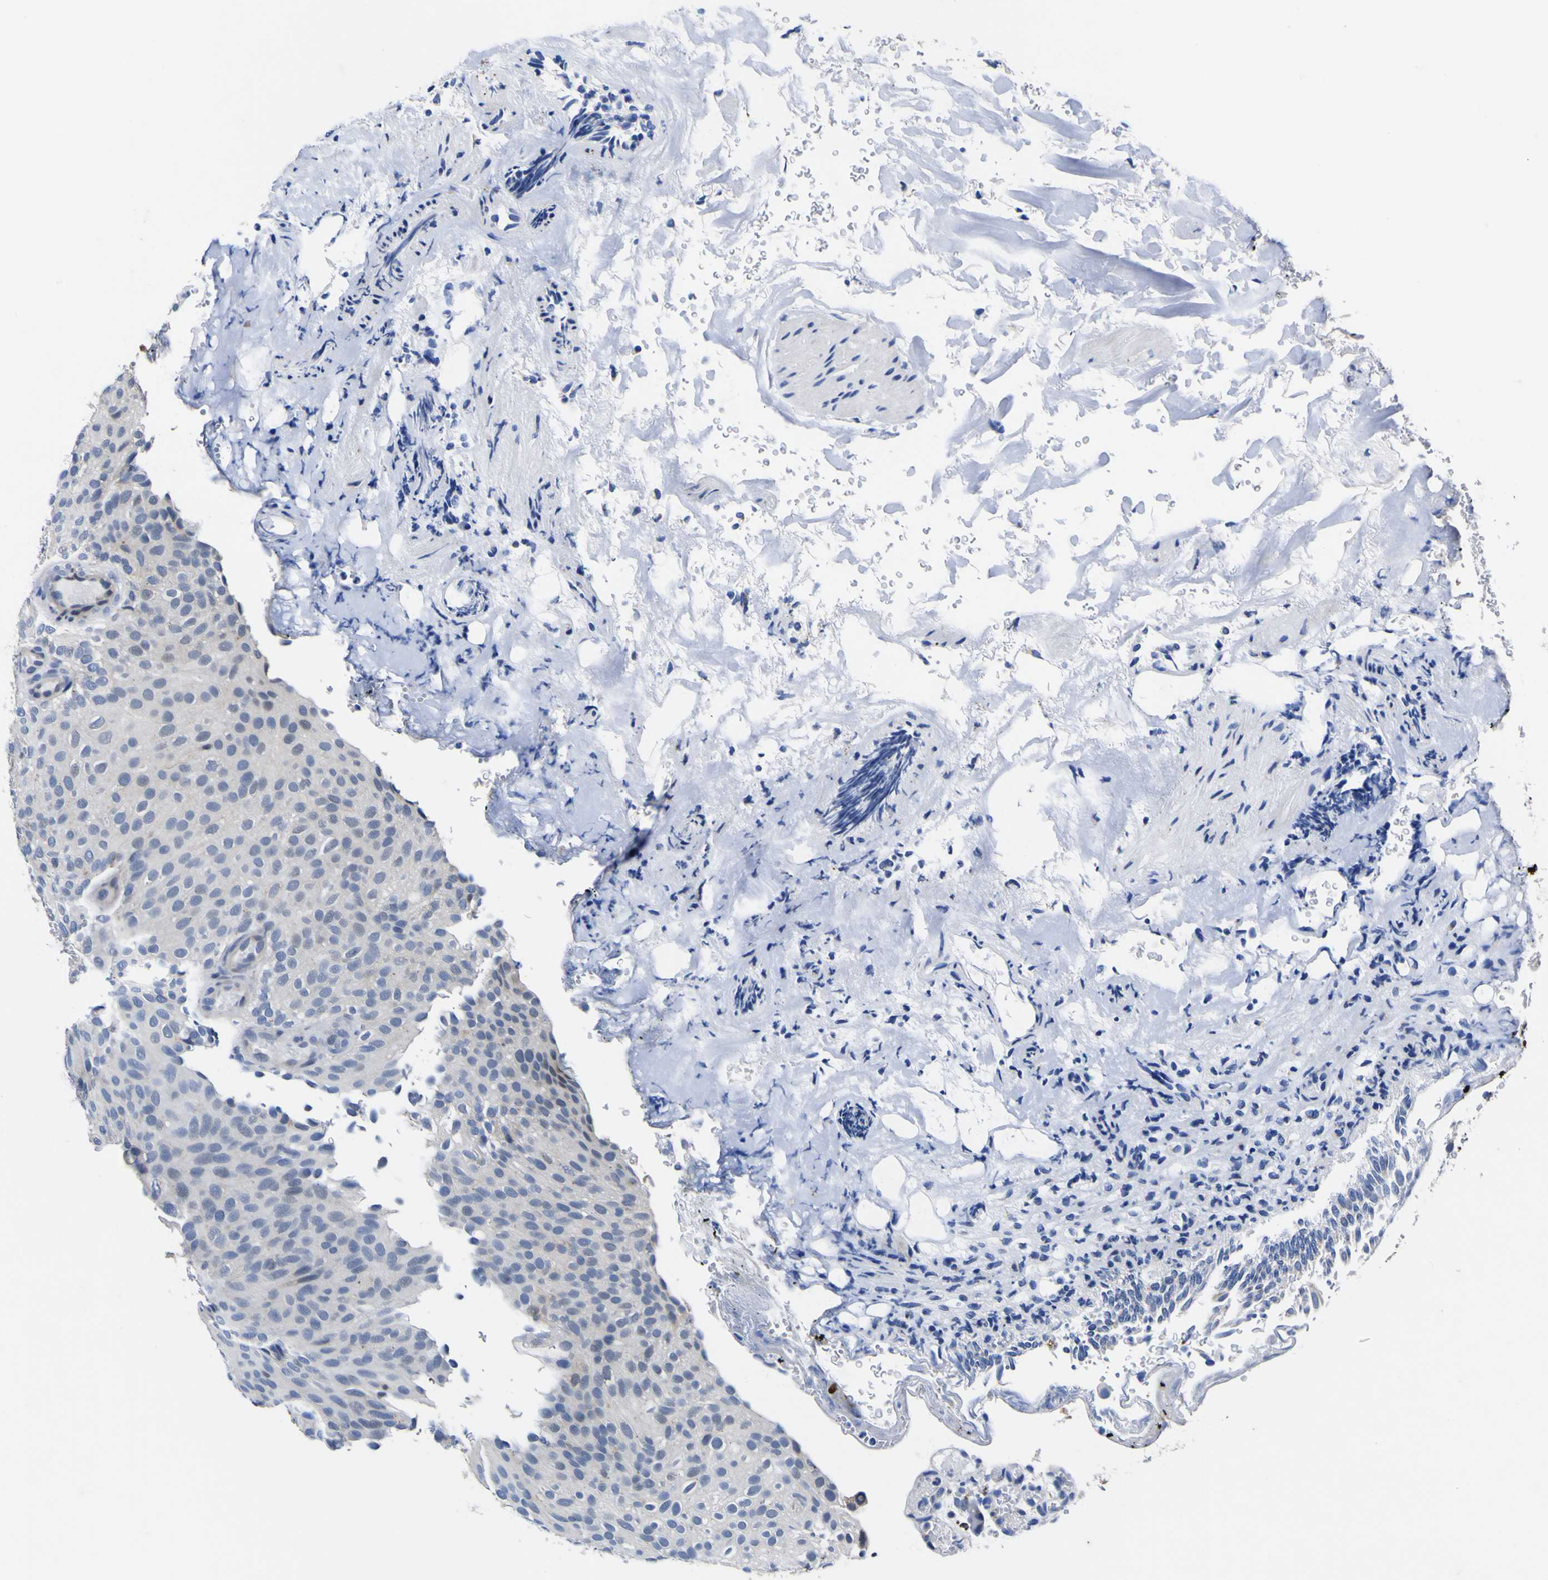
{"staining": {"intensity": "negative", "quantity": "none", "location": "none"}, "tissue": "urothelial cancer", "cell_type": "Tumor cells", "image_type": "cancer", "snomed": [{"axis": "morphology", "description": "Urothelial carcinoma, Low grade"}, {"axis": "topography", "description": "Urinary bladder"}], "caption": "A high-resolution image shows IHC staining of urothelial carcinoma (low-grade), which shows no significant expression in tumor cells. (Brightfield microscopy of DAB immunohistochemistry (IHC) at high magnification).", "gene": "IGFLR1", "patient": {"sex": "male", "age": 78}}